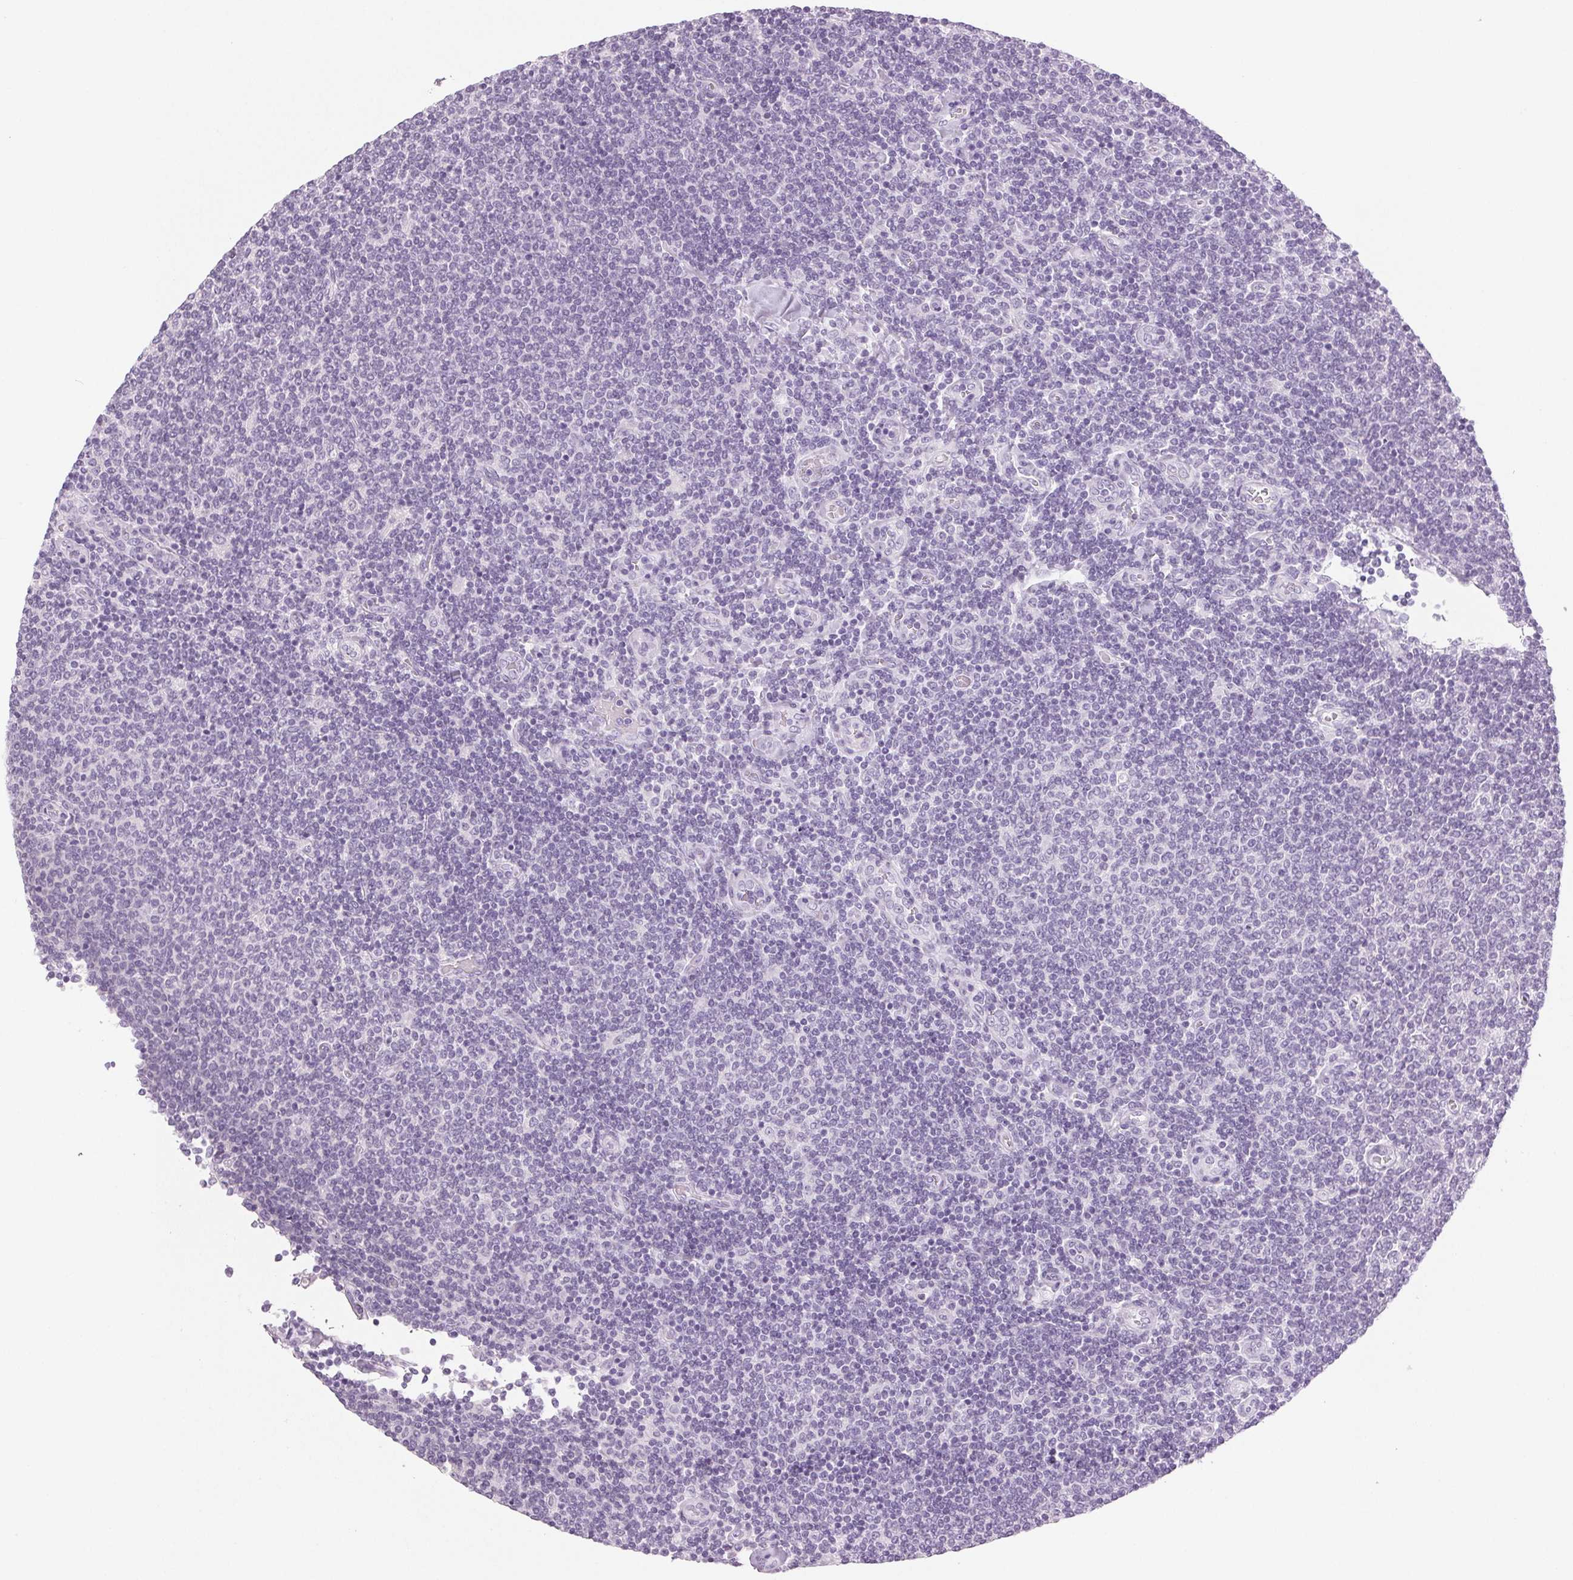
{"staining": {"intensity": "negative", "quantity": "none", "location": "none"}, "tissue": "lymphoma", "cell_type": "Tumor cells", "image_type": "cancer", "snomed": [{"axis": "morphology", "description": "Malignant lymphoma, non-Hodgkin's type, Low grade"}, {"axis": "topography", "description": "Lymph node"}], "caption": "This is a histopathology image of IHC staining of malignant lymphoma, non-Hodgkin's type (low-grade), which shows no staining in tumor cells.", "gene": "LTF", "patient": {"sex": "male", "age": 52}}